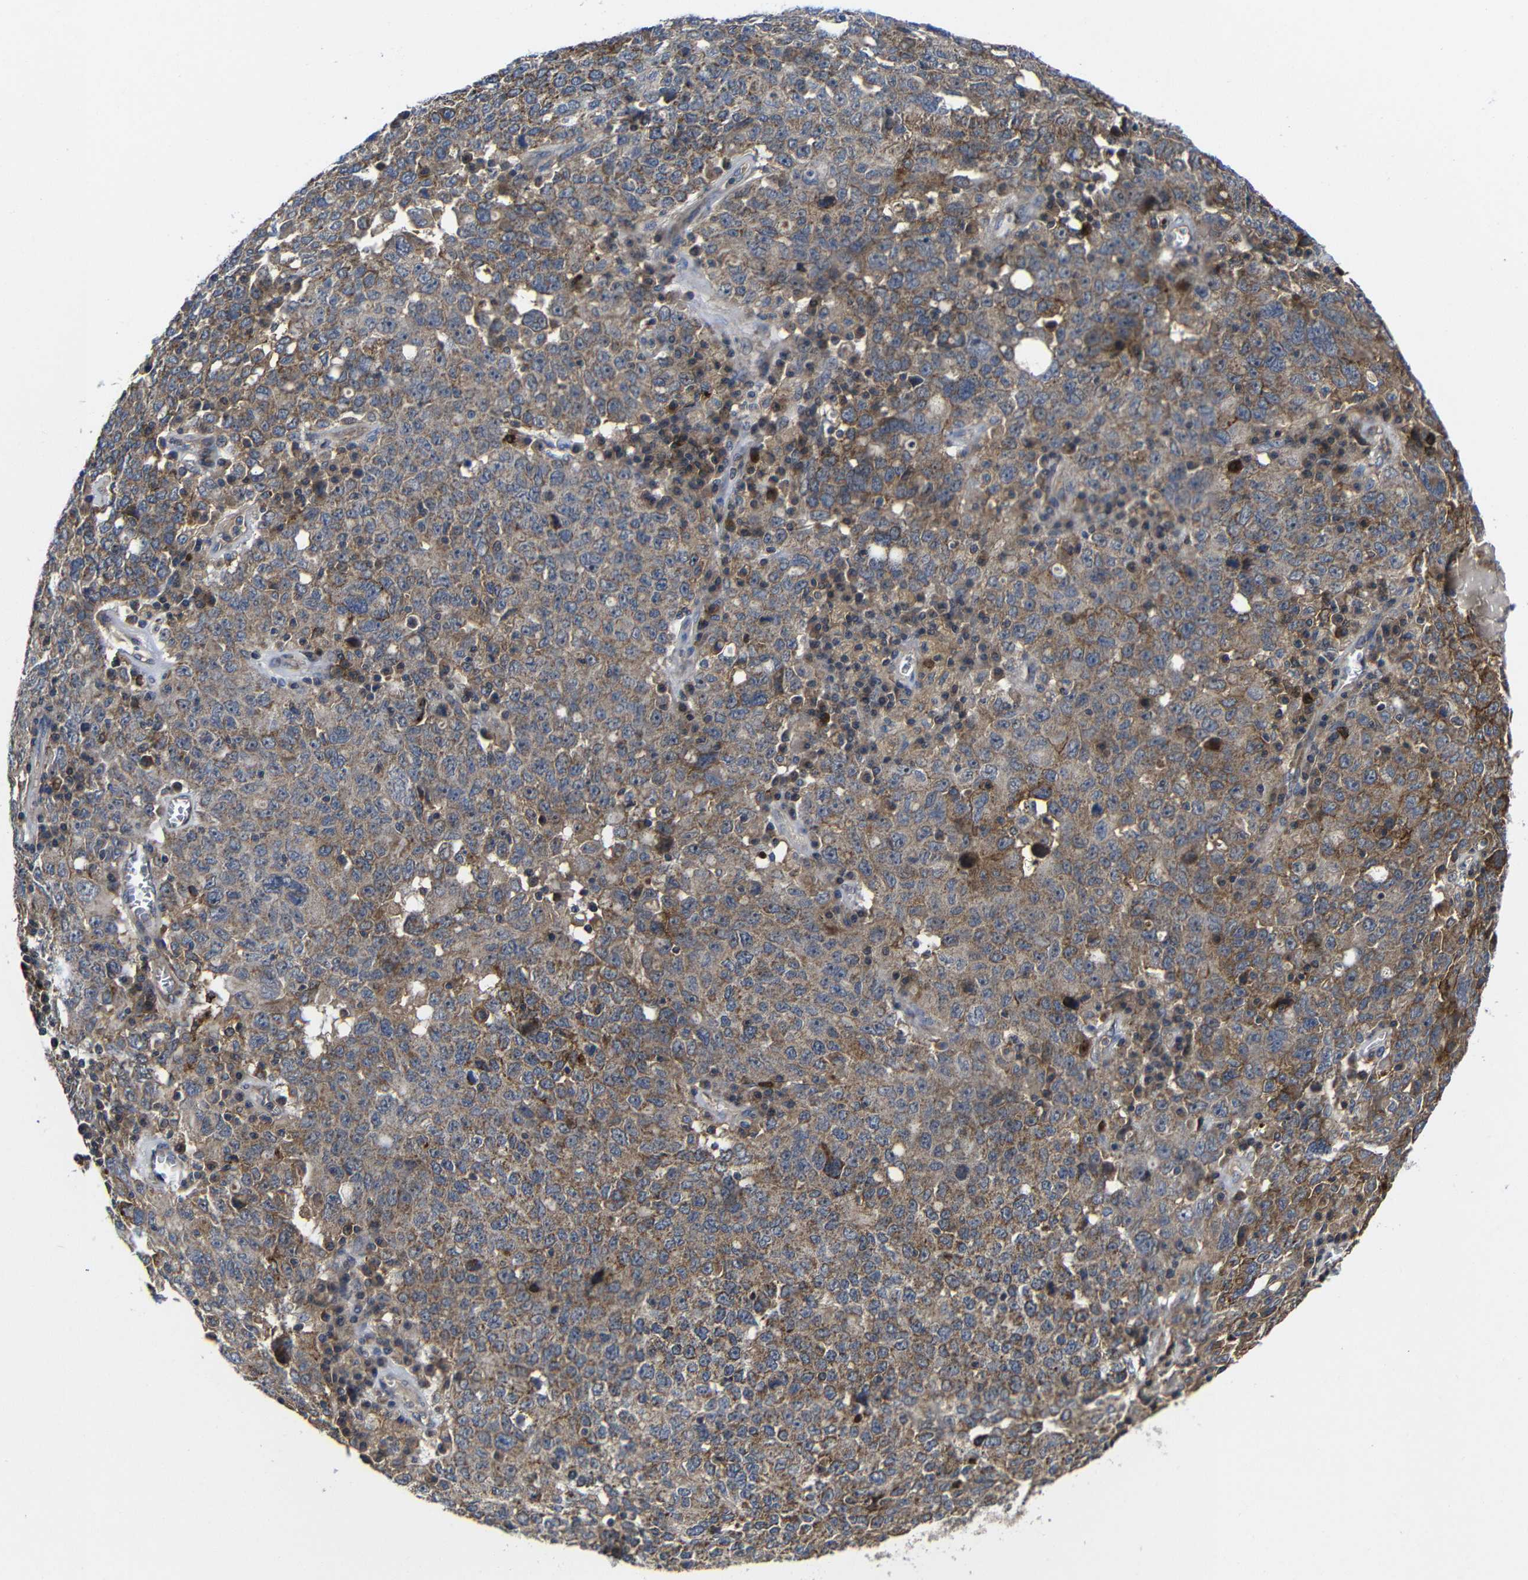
{"staining": {"intensity": "moderate", "quantity": ">75%", "location": "cytoplasmic/membranous"}, "tissue": "ovarian cancer", "cell_type": "Tumor cells", "image_type": "cancer", "snomed": [{"axis": "morphology", "description": "Carcinoma, endometroid"}, {"axis": "topography", "description": "Ovary"}], "caption": "Approximately >75% of tumor cells in endometroid carcinoma (ovarian) reveal moderate cytoplasmic/membranous protein staining as visualized by brown immunohistochemical staining.", "gene": "LPAR5", "patient": {"sex": "female", "age": 62}}